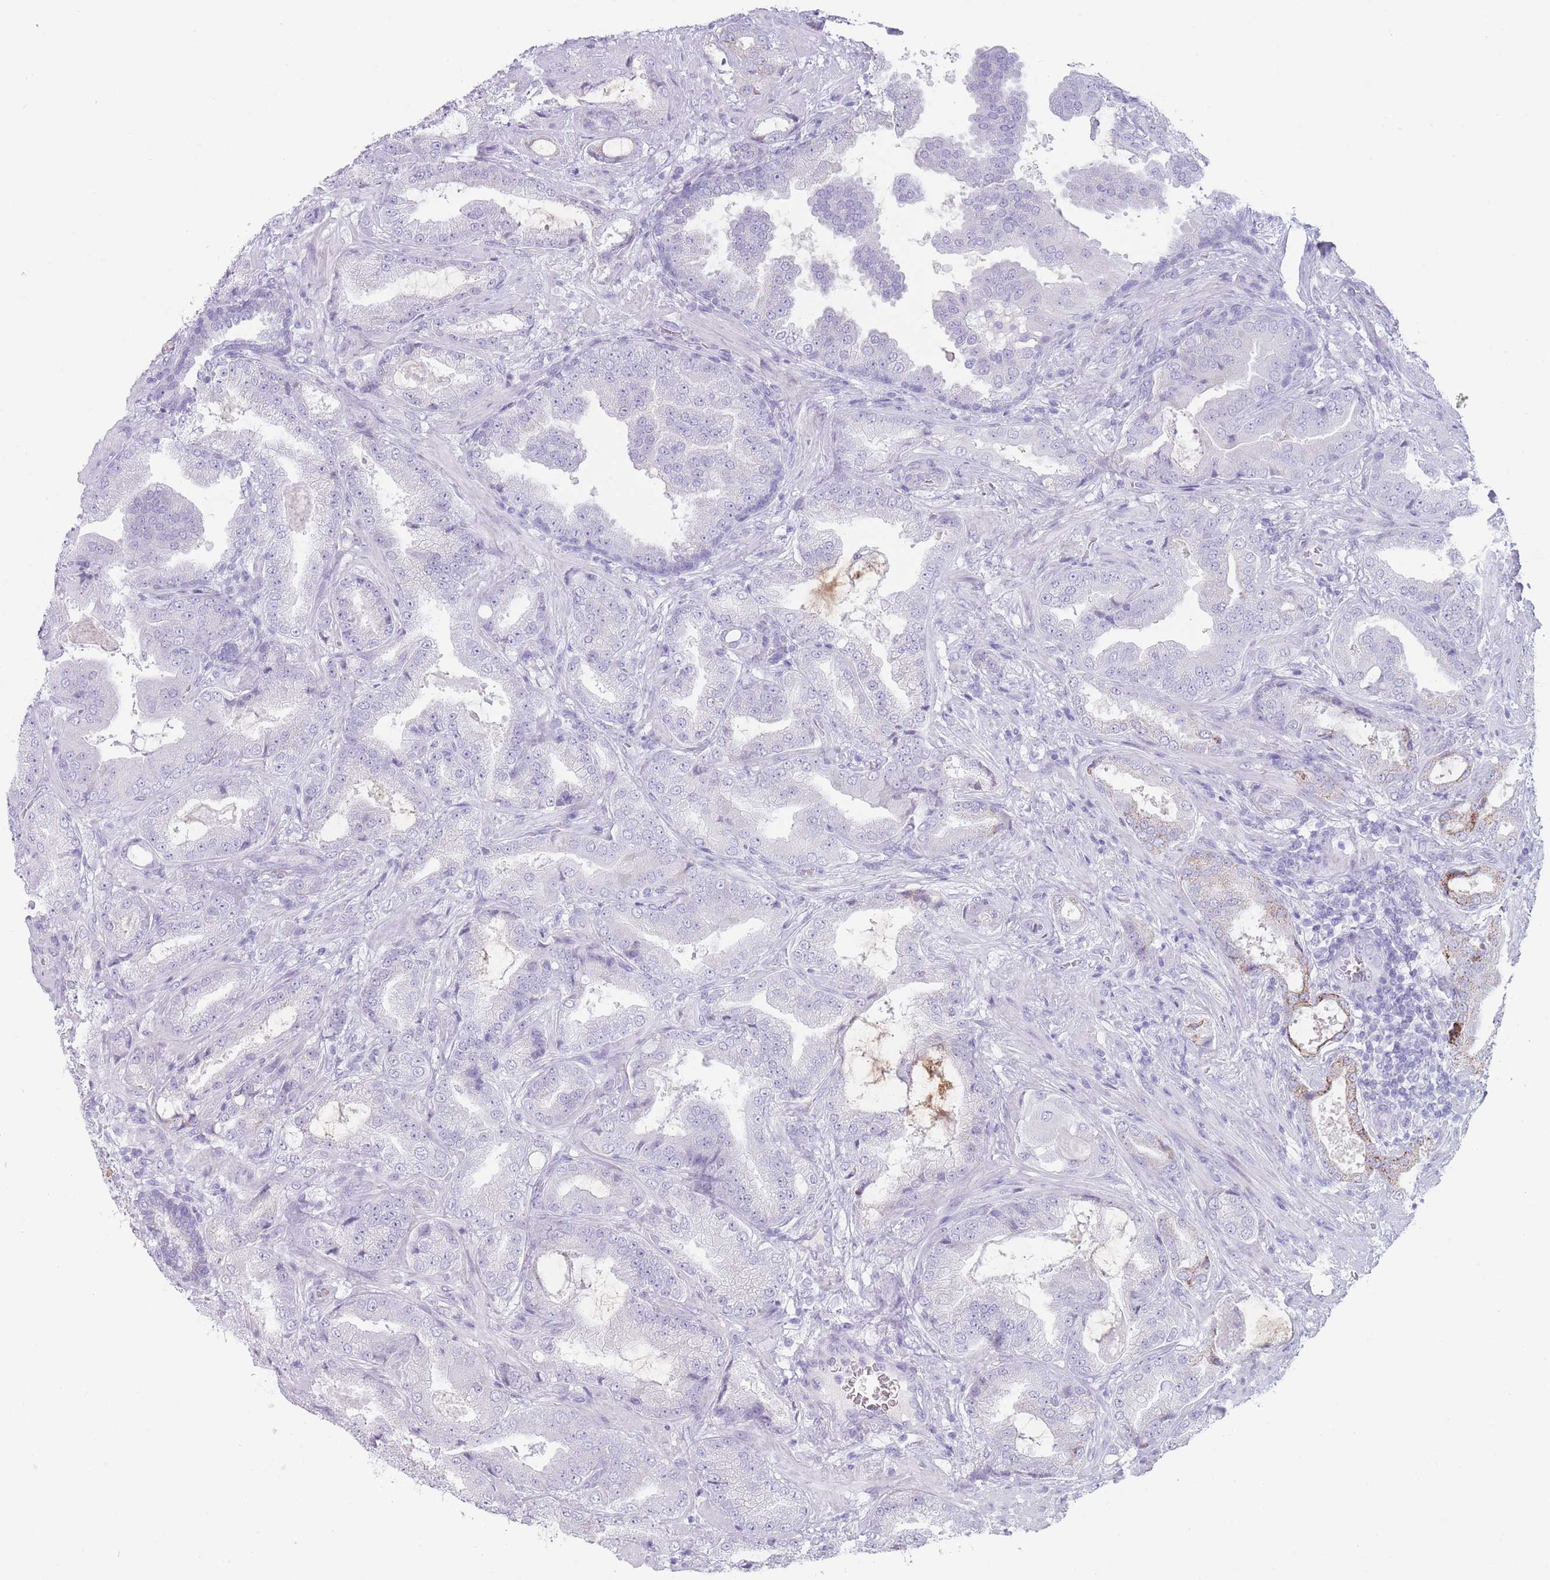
{"staining": {"intensity": "negative", "quantity": "none", "location": "none"}, "tissue": "prostate cancer", "cell_type": "Tumor cells", "image_type": "cancer", "snomed": [{"axis": "morphology", "description": "Adenocarcinoma, High grade"}, {"axis": "topography", "description": "Prostate"}], "caption": "Image shows no significant protein expression in tumor cells of prostate cancer.", "gene": "GPR12", "patient": {"sex": "male", "age": 68}}